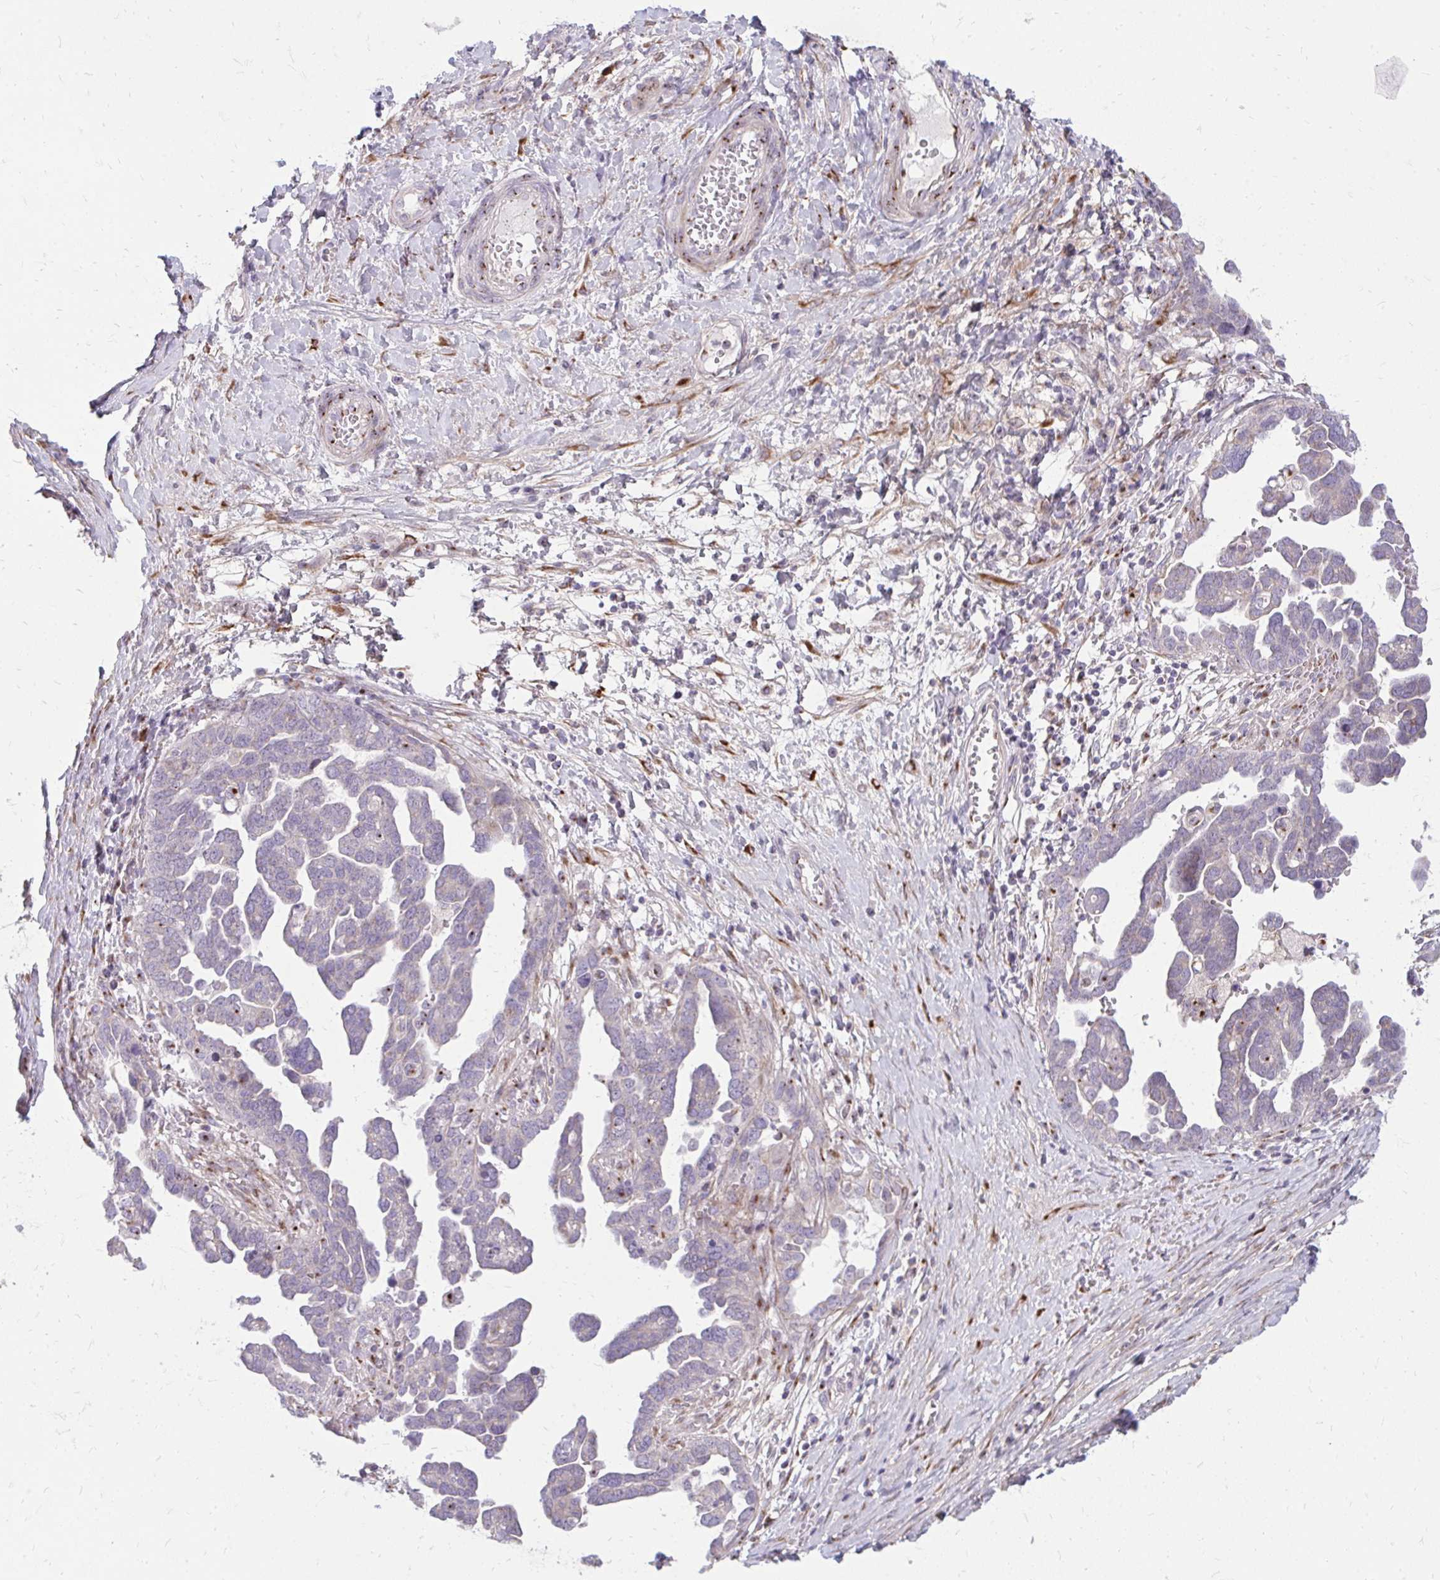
{"staining": {"intensity": "negative", "quantity": "none", "location": "none"}, "tissue": "ovarian cancer", "cell_type": "Tumor cells", "image_type": "cancer", "snomed": [{"axis": "morphology", "description": "Cystadenocarcinoma, serous, NOS"}, {"axis": "topography", "description": "Ovary"}], "caption": "A high-resolution photomicrograph shows IHC staining of ovarian cancer, which displays no significant expression in tumor cells. The staining is performed using DAB (3,3'-diaminobenzidine) brown chromogen with nuclei counter-stained in using hematoxylin.", "gene": "RAB6B", "patient": {"sex": "female", "age": 54}}